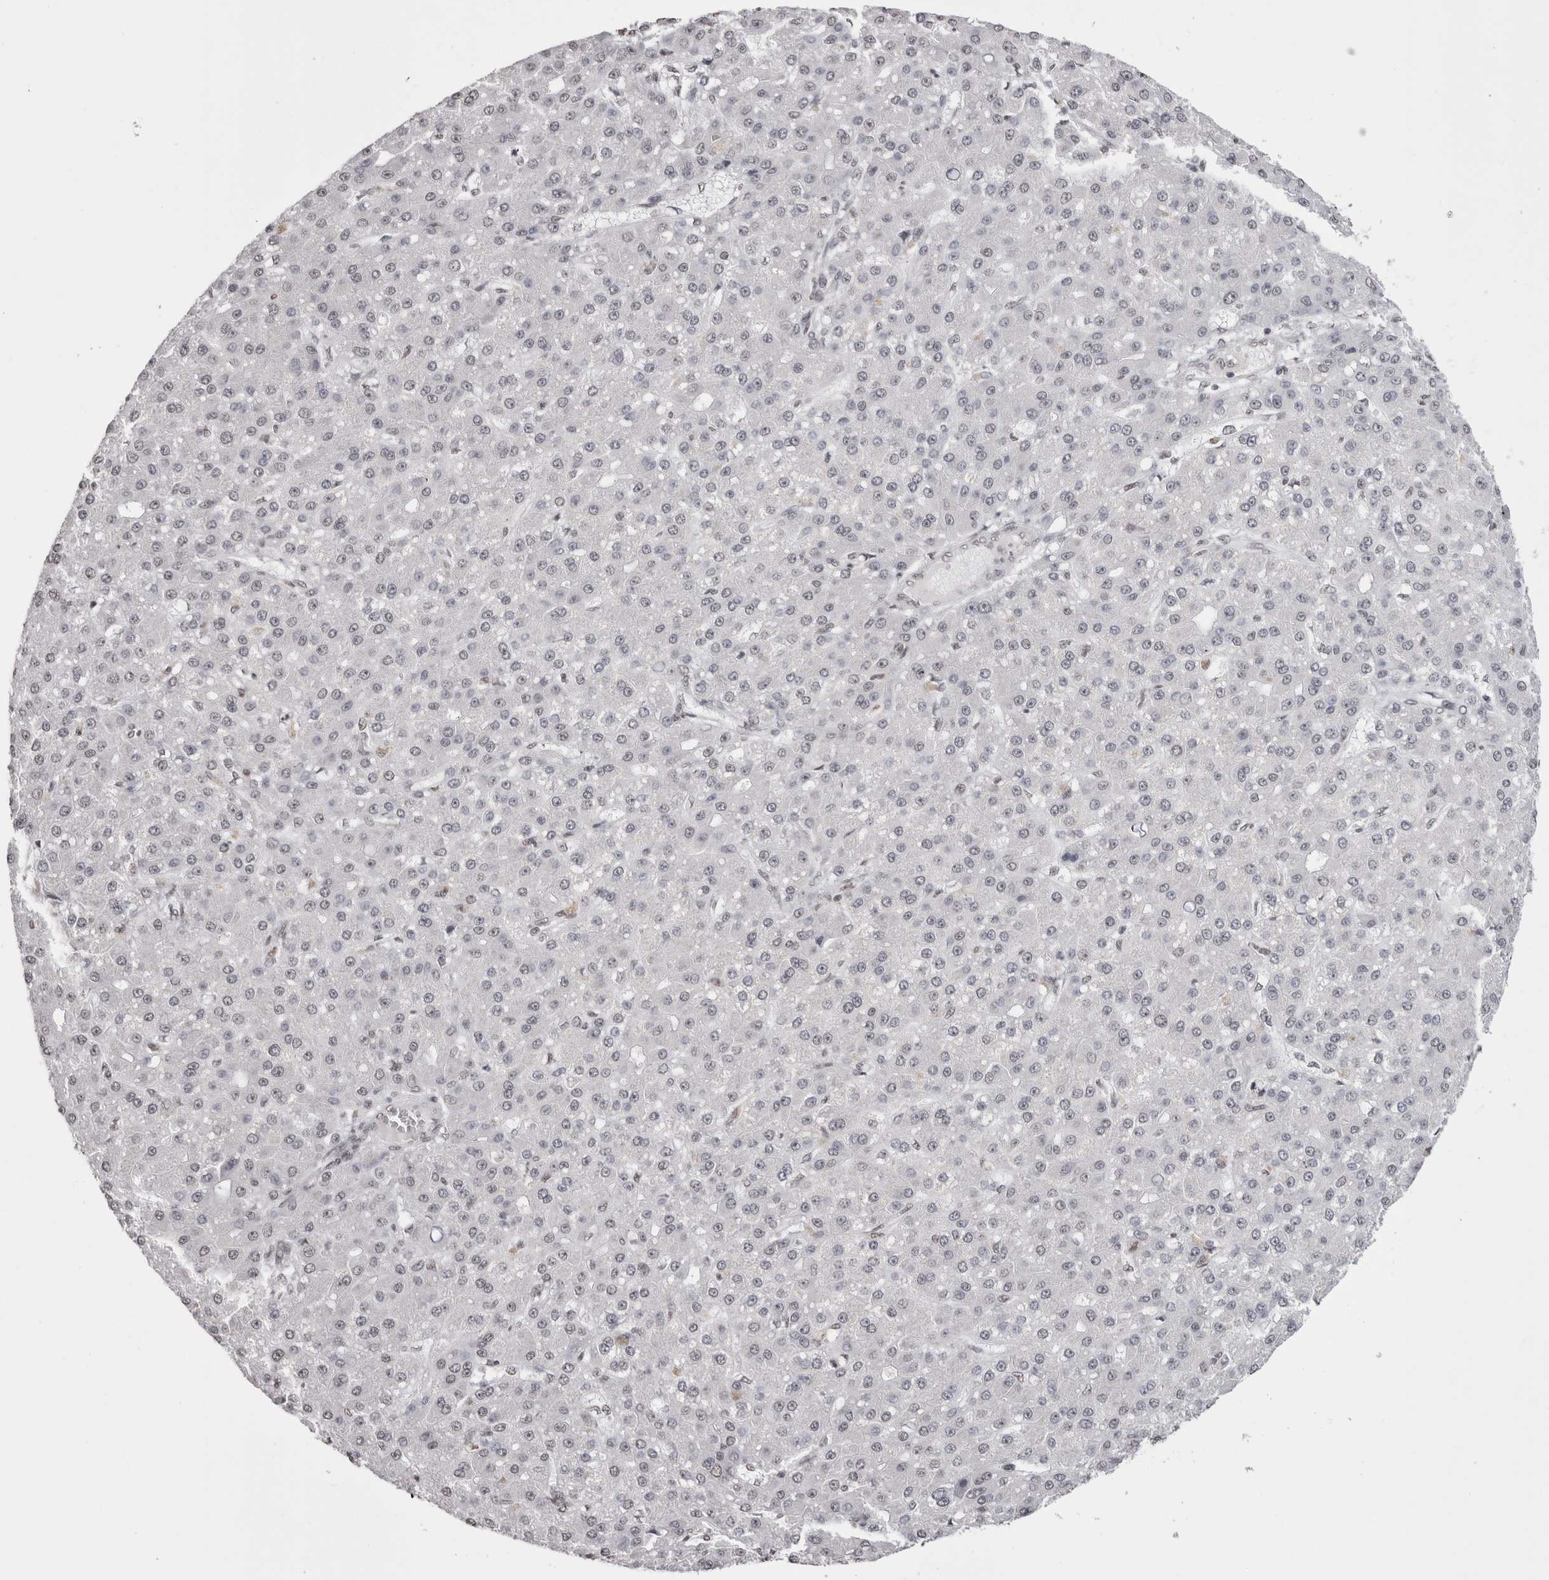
{"staining": {"intensity": "weak", "quantity": "<25%", "location": "nuclear"}, "tissue": "liver cancer", "cell_type": "Tumor cells", "image_type": "cancer", "snomed": [{"axis": "morphology", "description": "Carcinoma, Hepatocellular, NOS"}, {"axis": "topography", "description": "Liver"}], "caption": "DAB immunohistochemical staining of liver cancer (hepatocellular carcinoma) shows no significant staining in tumor cells.", "gene": "SMC1A", "patient": {"sex": "male", "age": 67}}